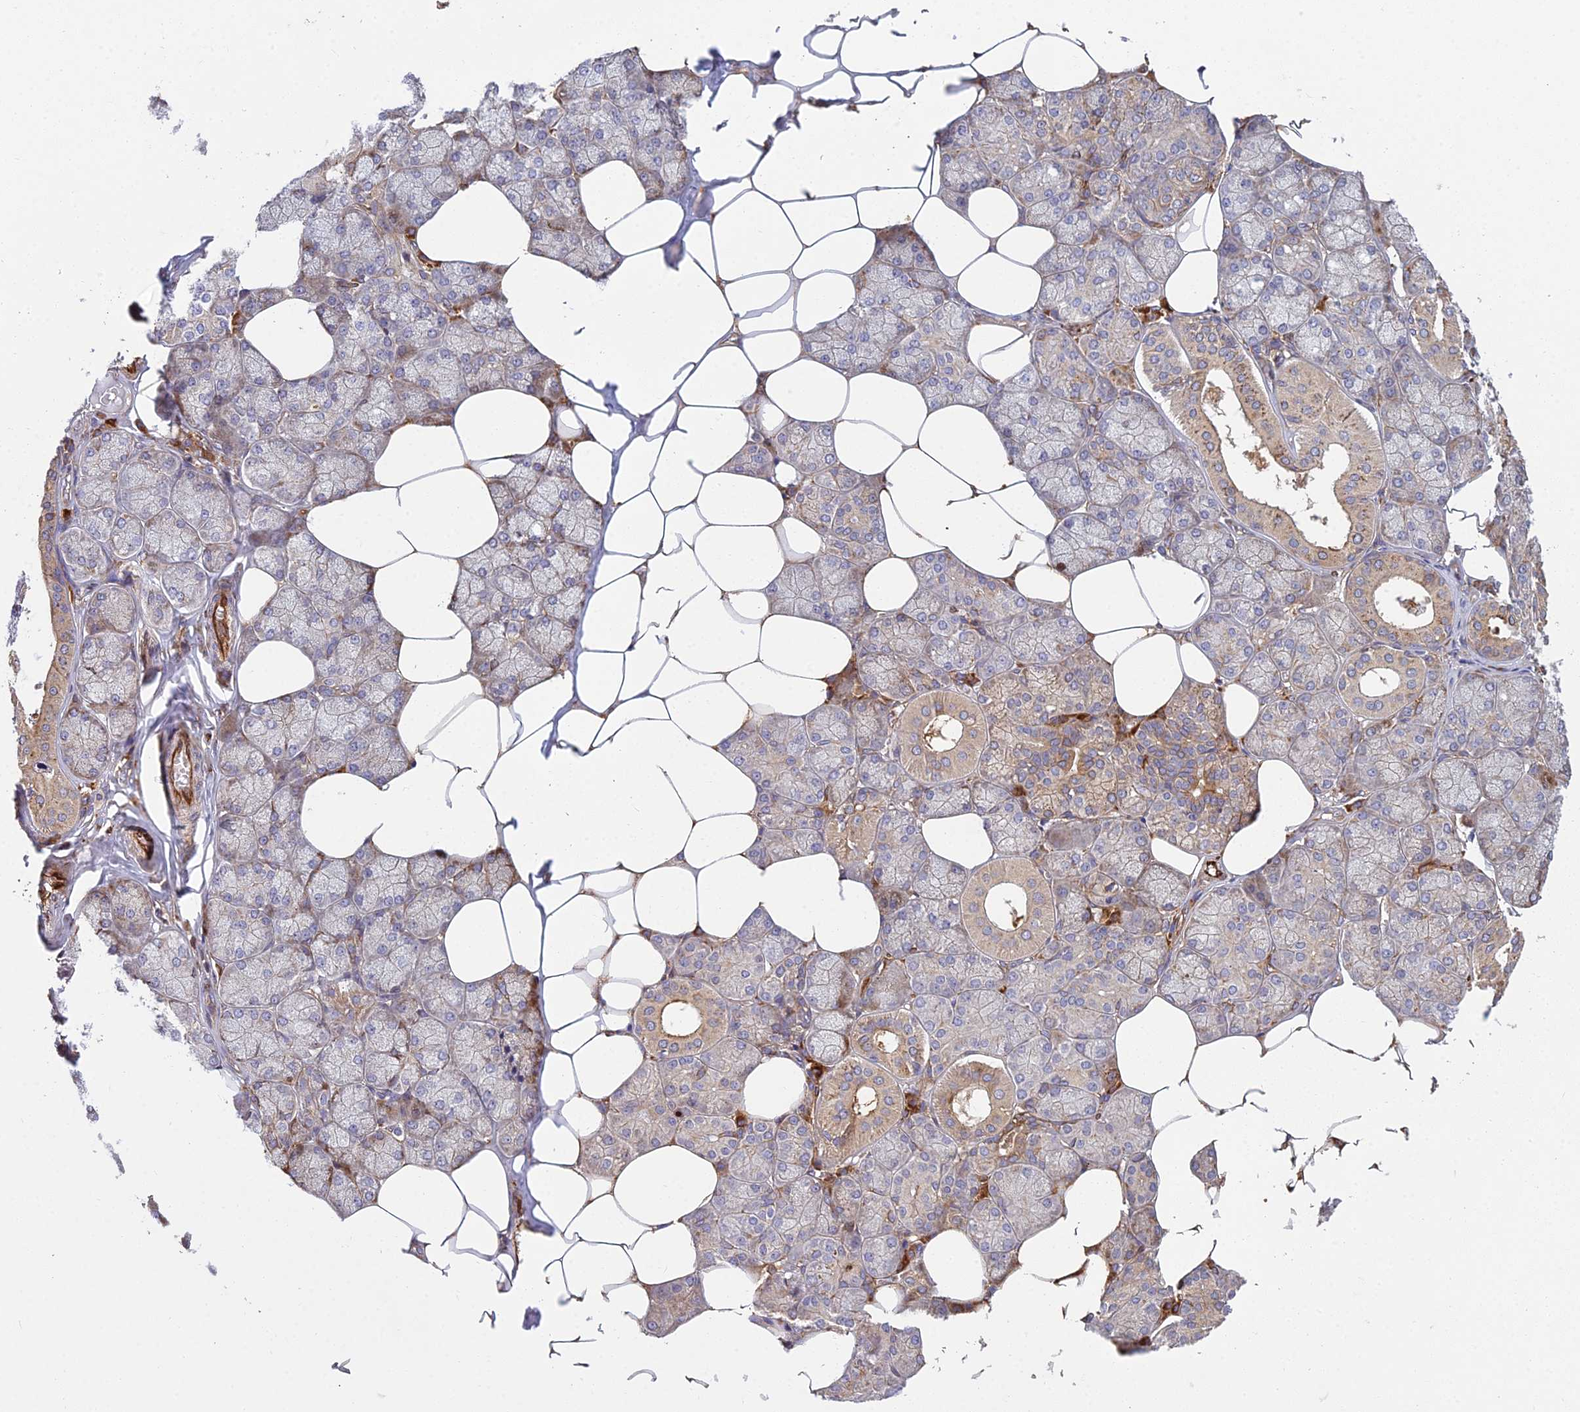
{"staining": {"intensity": "strong", "quantity": "<25%", "location": "cytoplasmic/membranous"}, "tissue": "salivary gland", "cell_type": "Glandular cells", "image_type": "normal", "snomed": [{"axis": "morphology", "description": "Normal tissue, NOS"}, {"axis": "topography", "description": "Salivary gland"}], "caption": "Immunohistochemistry (IHC) image of normal human salivary gland stained for a protein (brown), which reveals medium levels of strong cytoplasmic/membranous positivity in approximately <25% of glandular cells.", "gene": "NDUFAF7", "patient": {"sex": "male", "age": 62}}